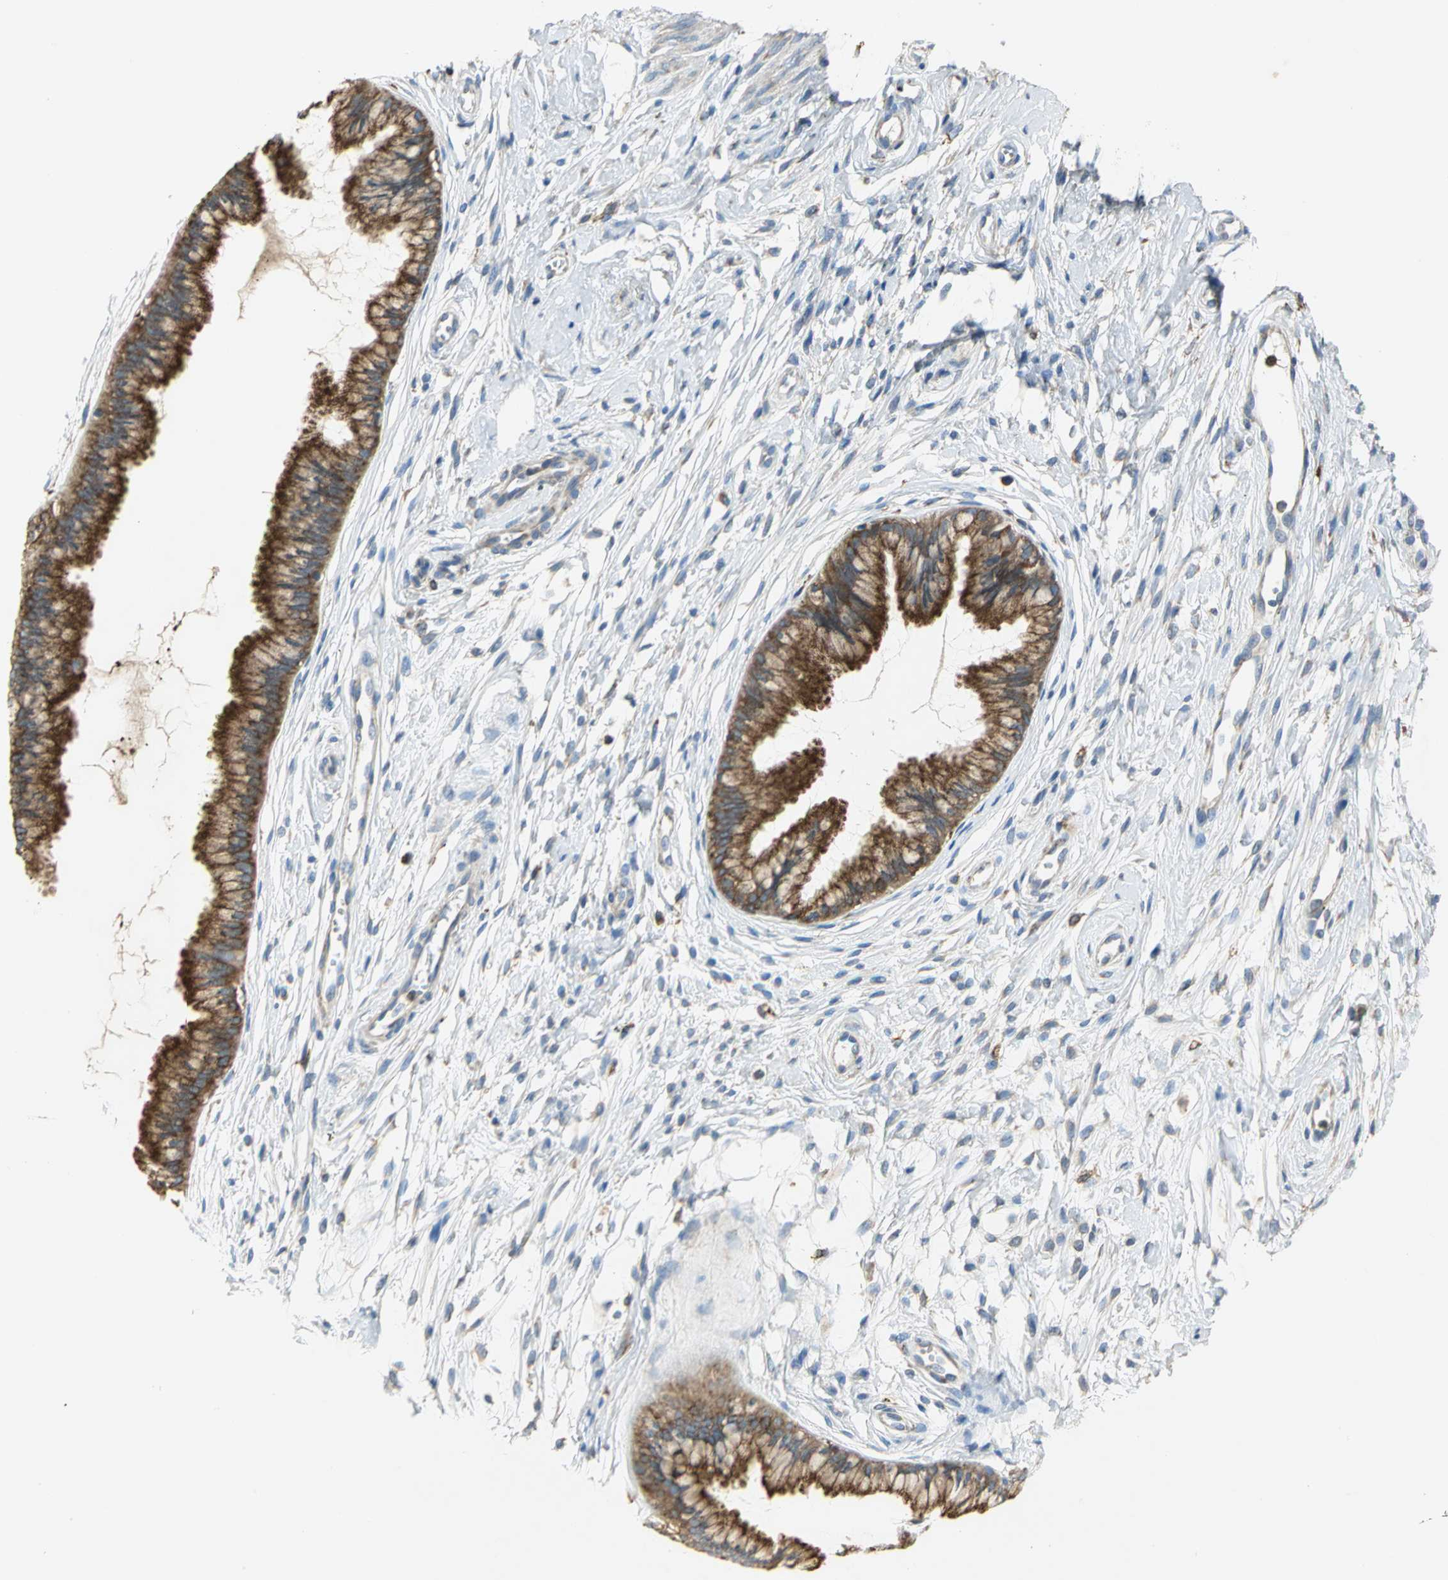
{"staining": {"intensity": "moderate", "quantity": ">75%", "location": "cytoplasmic/membranous"}, "tissue": "cervix", "cell_type": "Glandular cells", "image_type": "normal", "snomed": [{"axis": "morphology", "description": "Normal tissue, NOS"}, {"axis": "topography", "description": "Cervix"}], "caption": "Immunohistochemistry photomicrograph of benign cervix: human cervix stained using IHC demonstrates medium levels of moderate protein expression localized specifically in the cytoplasmic/membranous of glandular cells, appearing as a cytoplasmic/membranous brown color.", "gene": "SDF2L1", "patient": {"sex": "female", "age": 39}}